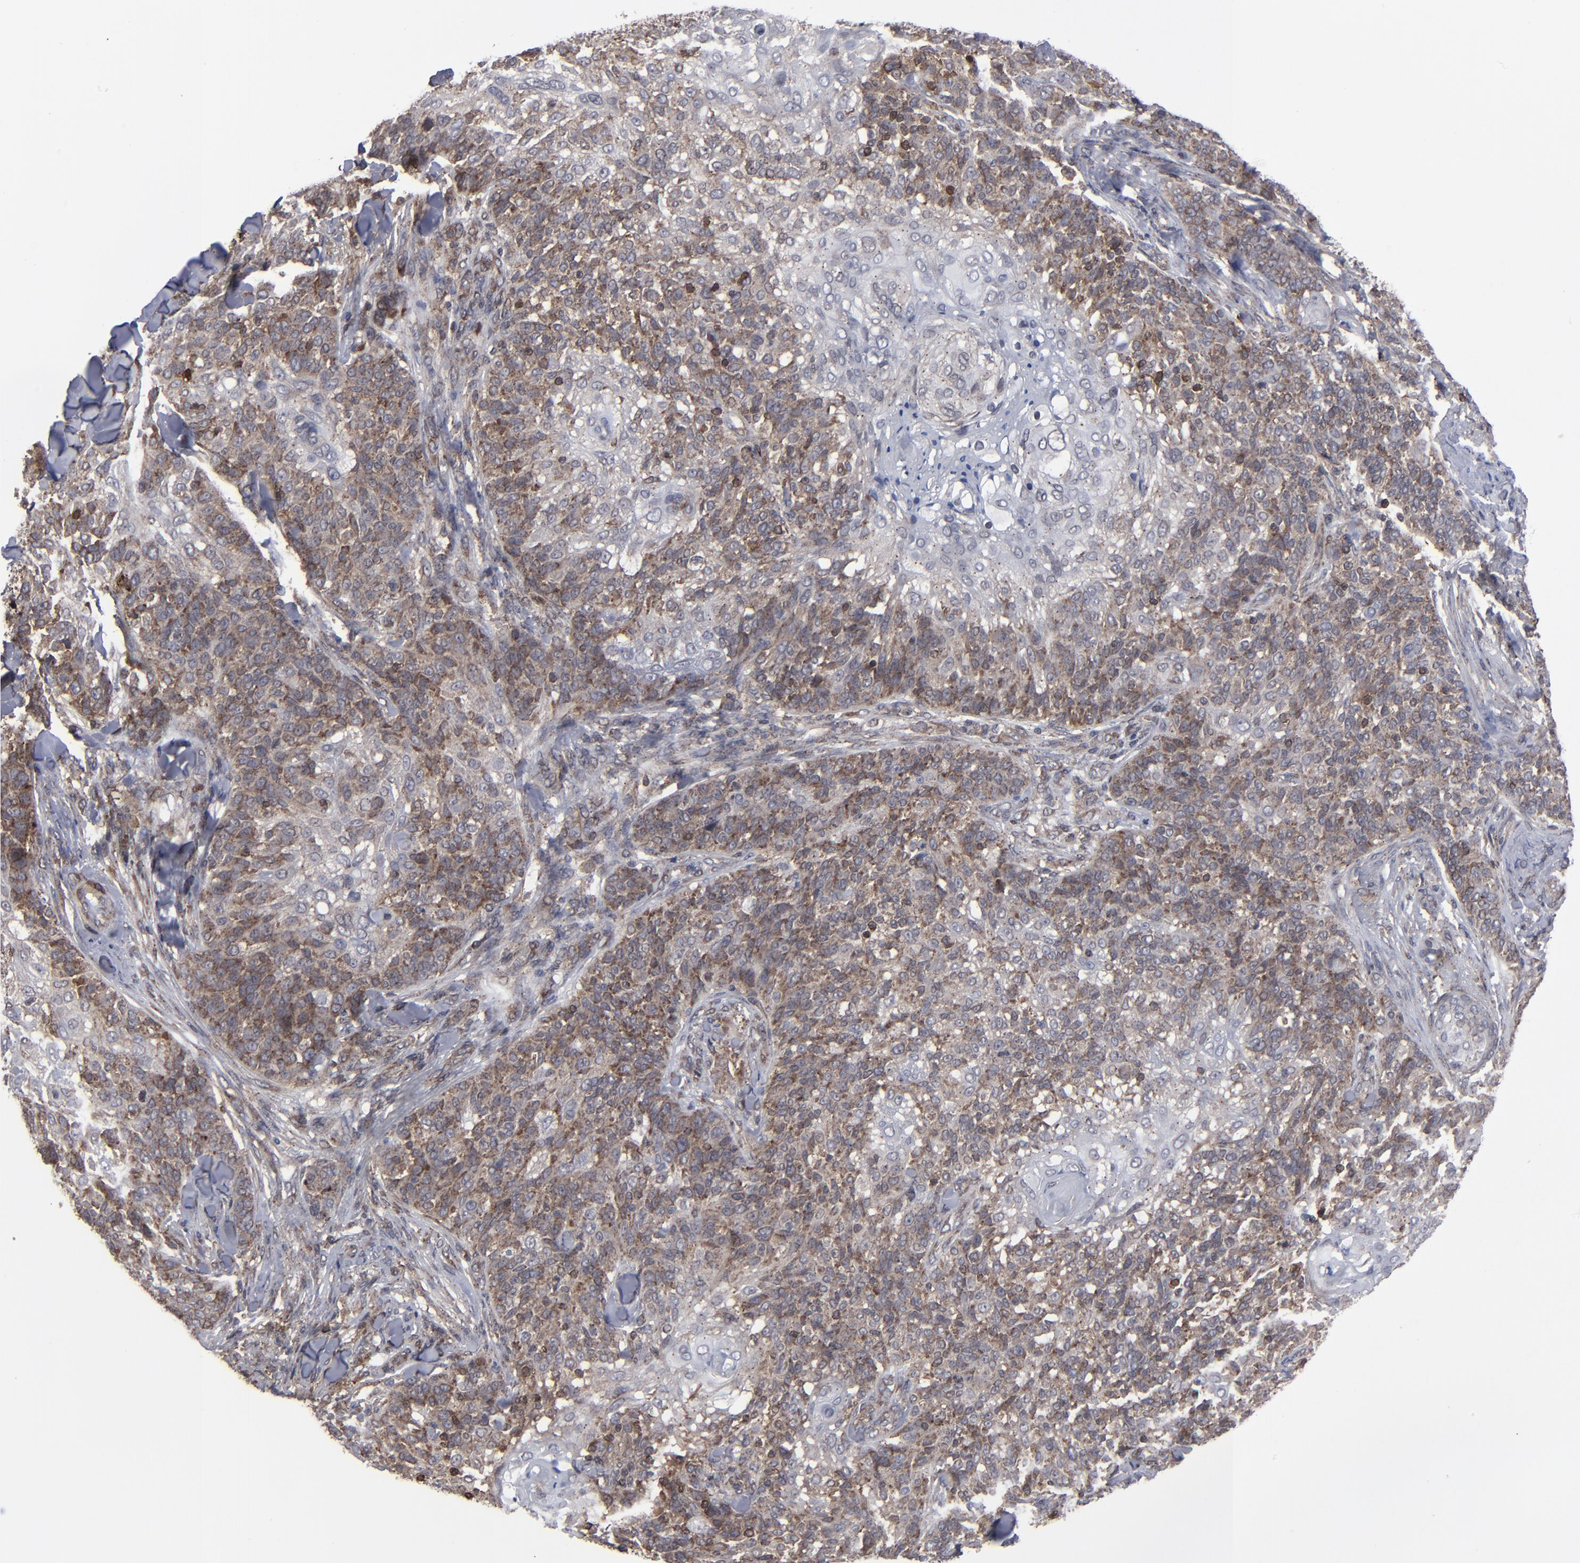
{"staining": {"intensity": "moderate", "quantity": ">75%", "location": "cytoplasmic/membranous"}, "tissue": "skin cancer", "cell_type": "Tumor cells", "image_type": "cancer", "snomed": [{"axis": "morphology", "description": "Normal tissue, NOS"}, {"axis": "morphology", "description": "Squamous cell carcinoma, NOS"}, {"axis": "topography", "description": "Skin"}], "caption": "Moderate cytoplasmic/membranous expression is present in about >75% of tumor cells in skin cancer. Nuclei are stained in blue.", "gene": "KIAA2026", "patient": {"sex": "female", "age": 83}}